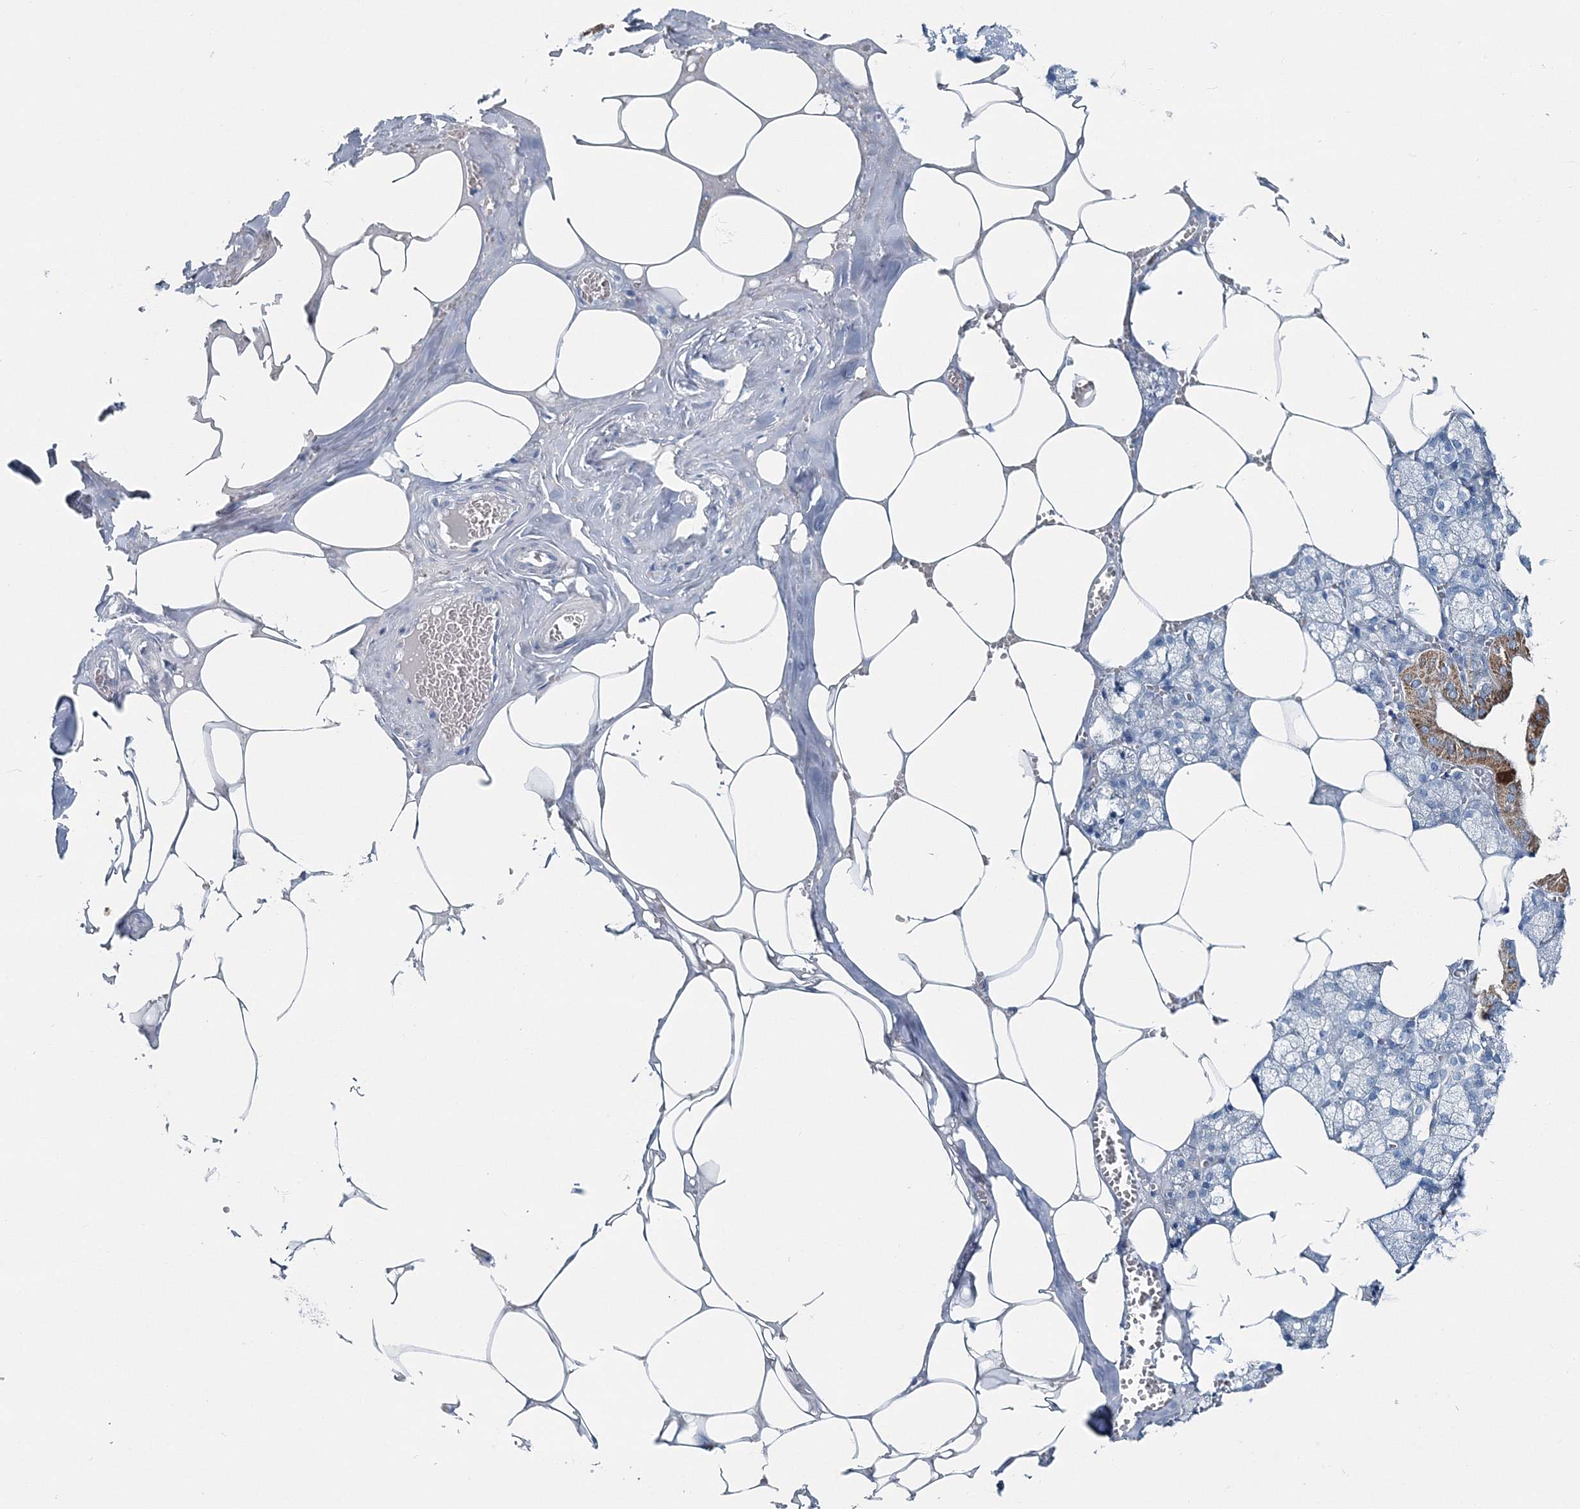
{"staining": {"intensity": "strong", "quantity": "<25%", "location": "cytoplasmic/membranous"}, "tissue": "salivary gland", "cell_type": "Glandular cells", "image_type": "normal", "snomed": [{"axis": "morphology", "description": "Normal tissue, NOS"}, {"axis": "topography", "description": "Salivary gland"}], "caption": "Immunohistochemical staining of normal human salivary gland shows <25% levels of strong cytoplasmic/membranous protein staining in about <25% of glandular cells.", "gene": "GABARAPL2", "patient": {"sex": "male", "age": 62}}